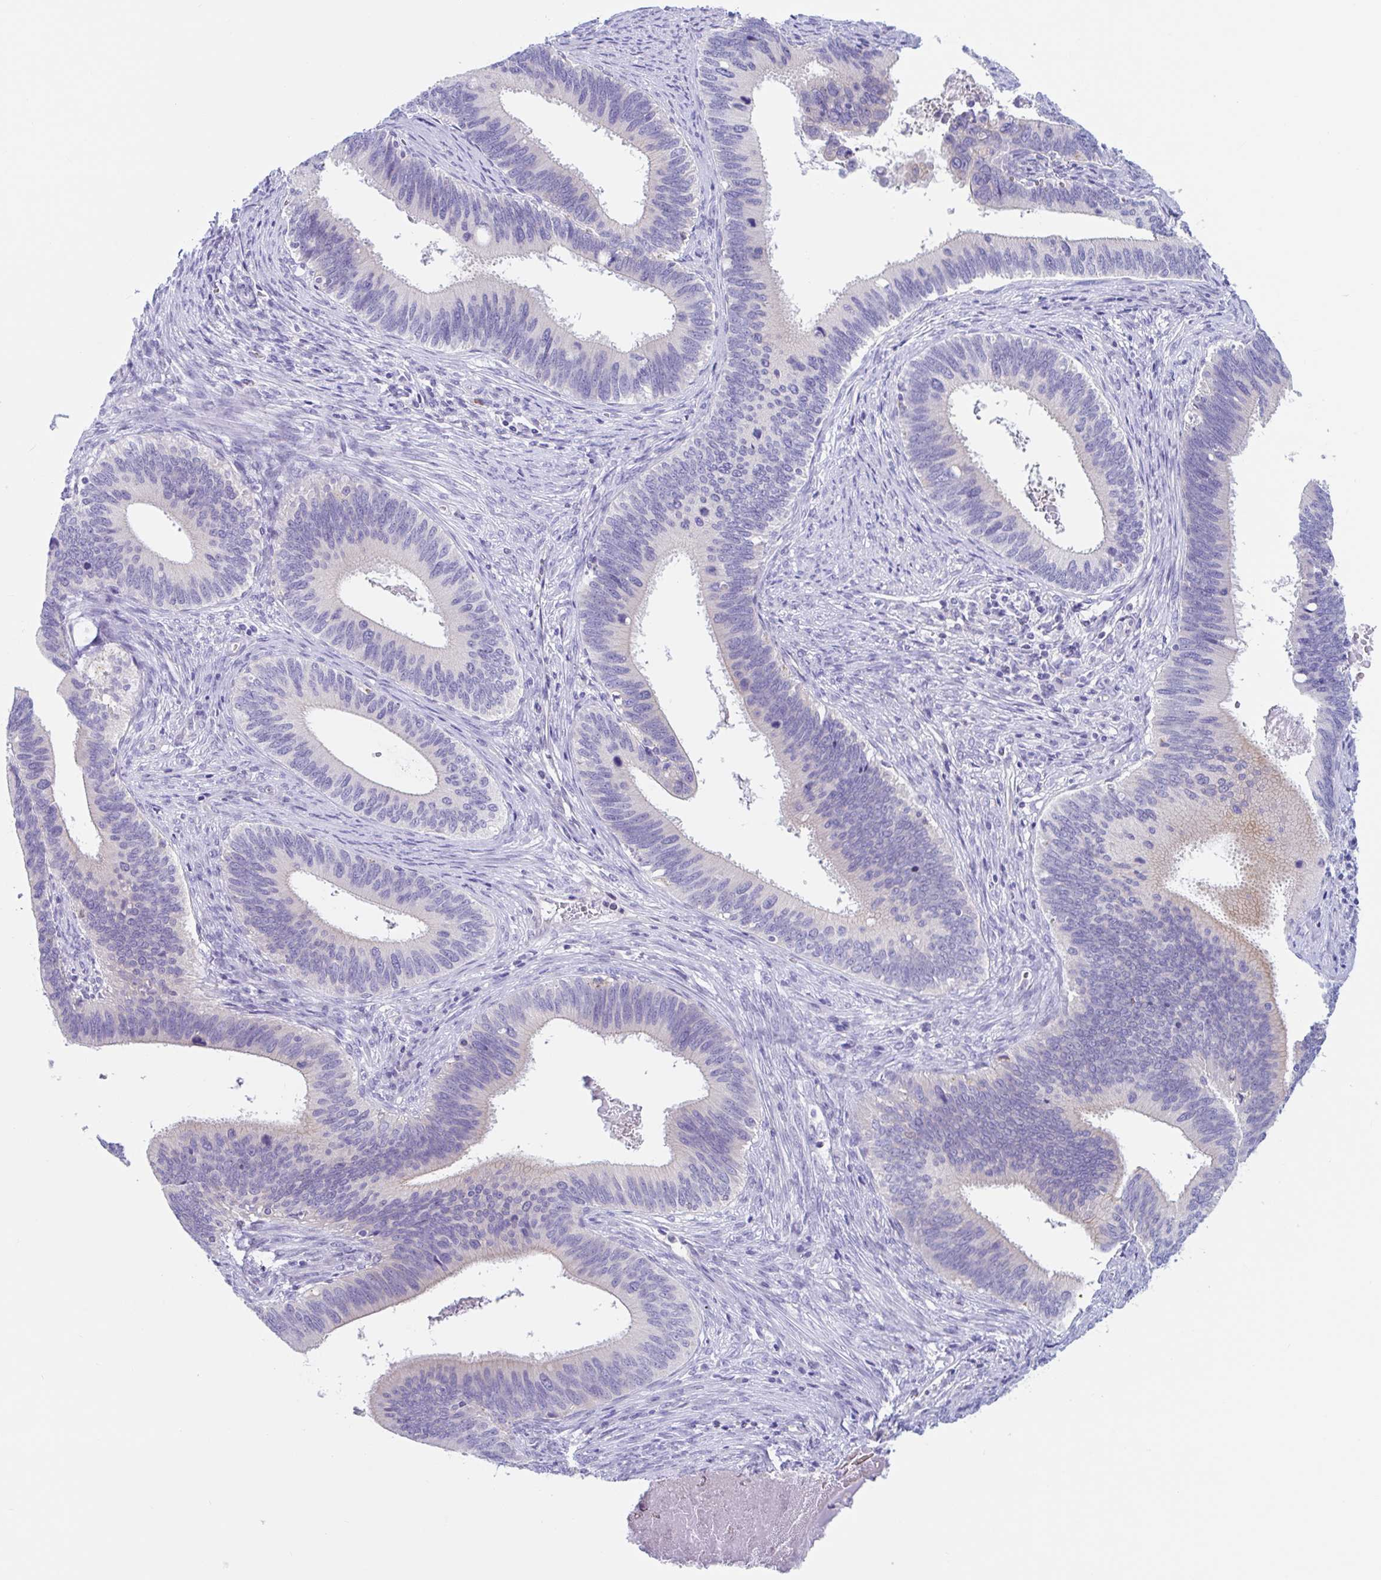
{"staining": {"intensity": "negative", "quantity": "none", "location": "none"}, "tissue": "cervical cancer", "cell_type": "Tumor cells", "image_type": "cancer", "snomed": [{"axis": "morphology", "description": "Adenocarcinoma, NOS"}, {"axis": "topography", "description": "Cervix"}], "caption": "Human adenocarcinoma (cervical) stained for a protein using immunohistochemistry (IHC) exhibits no staining in tumor cells.", "gene": "OR6N2", "patient": {"sex": "female", "age": 42}}